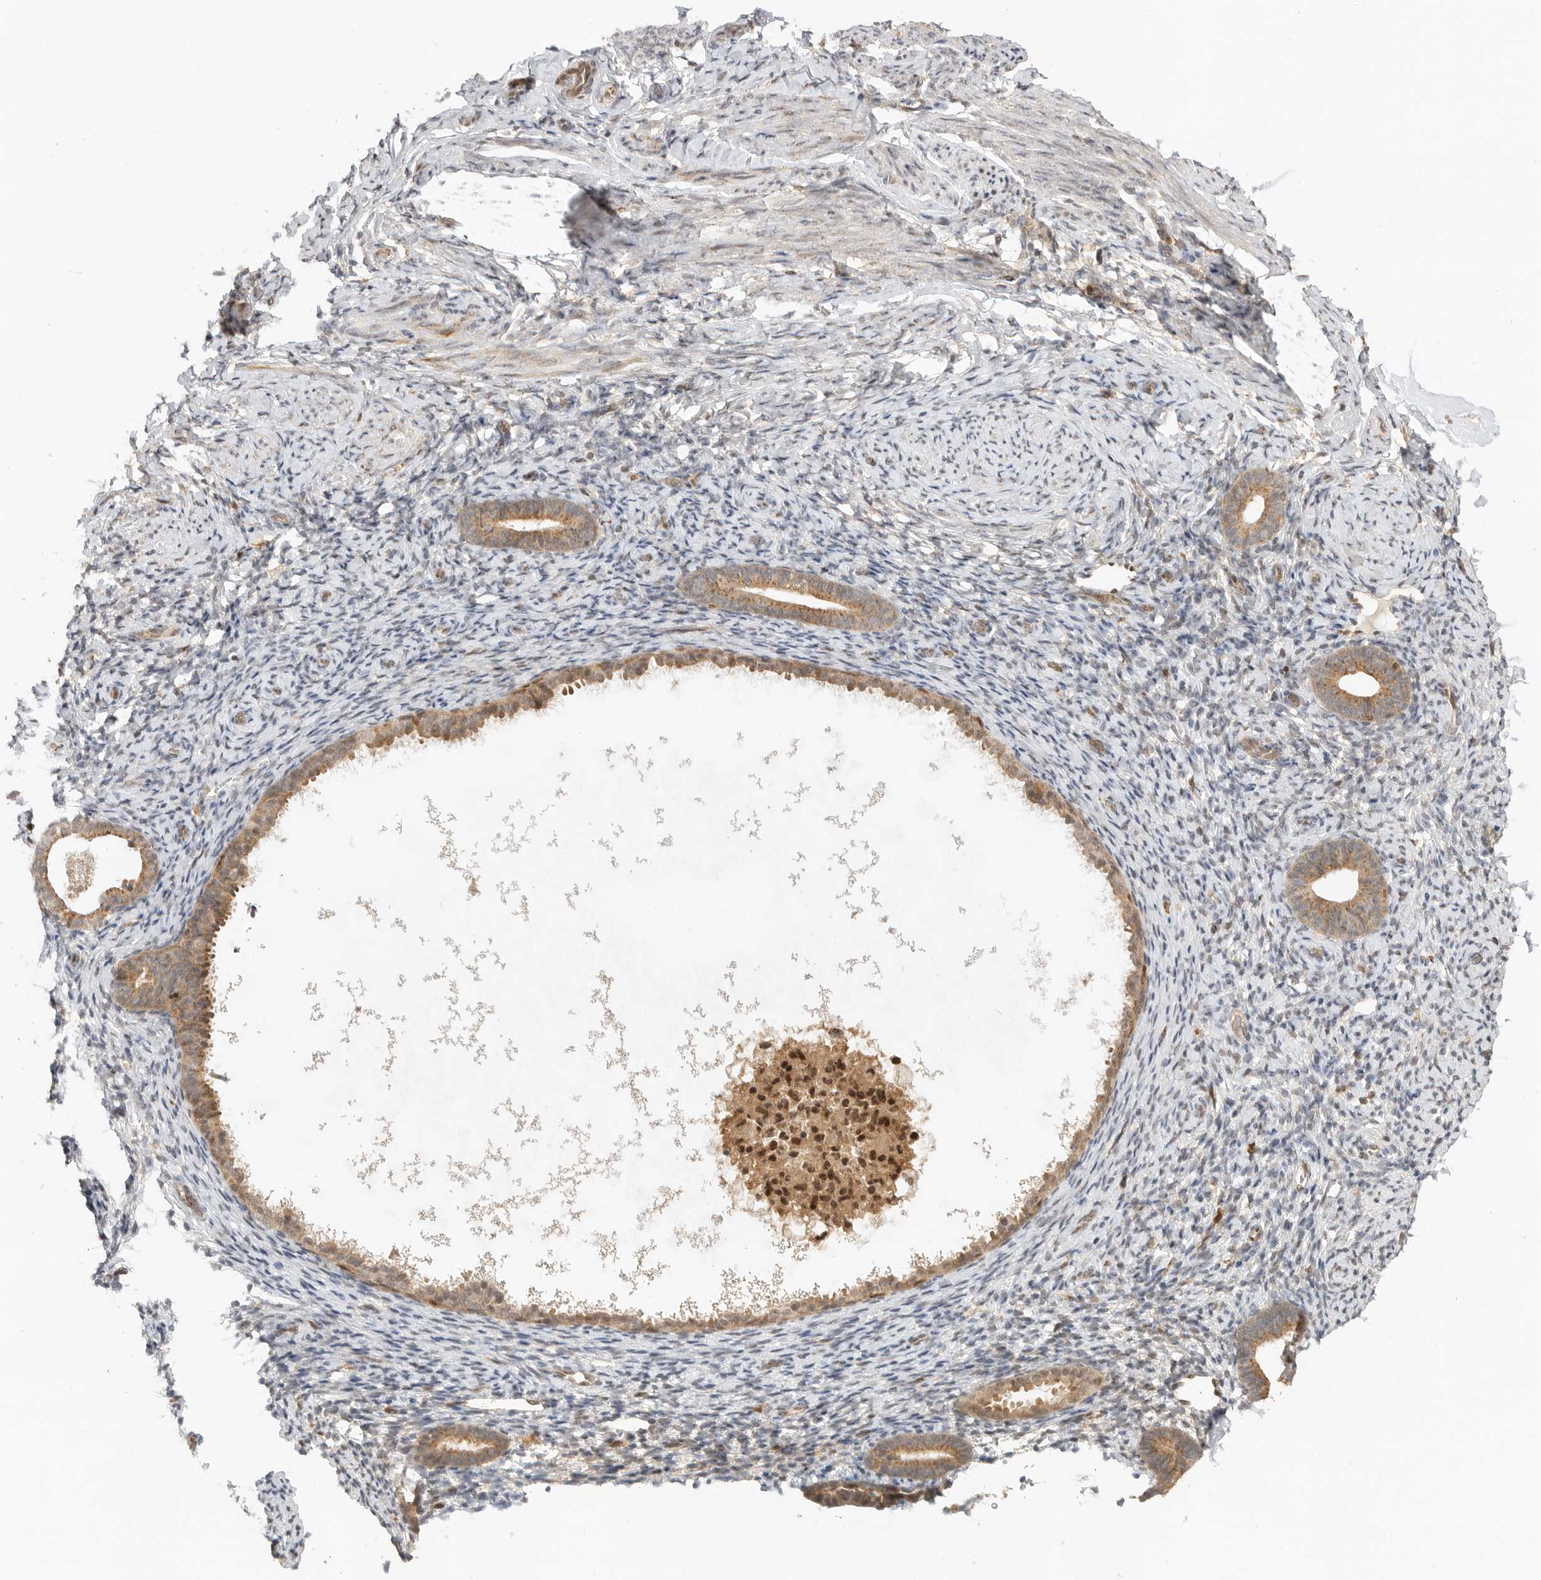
{"staining": {"intensity": "moderate", "quantity": ">75%", "location": "nuclear"}, "tissue": "endometrium", "cell_type": "Cells in endometrial stroma", "image_type": "normal", "snomed": [{"axis": "morphology", "description": "Normal tissue, NOS"}, {"axis": "topography", "description": "Endometrium"}], "caption": "IHC micrograph of benign endometrium: human endometrium stained using IHC exhibits medium levels of moderate protein expression localized specifically in the nuclear of cells in endometrial stroma, appearing as a nuclear brown color.", "gene": "ALKAL1", "patient": {"sex": "female", "age": 51}}